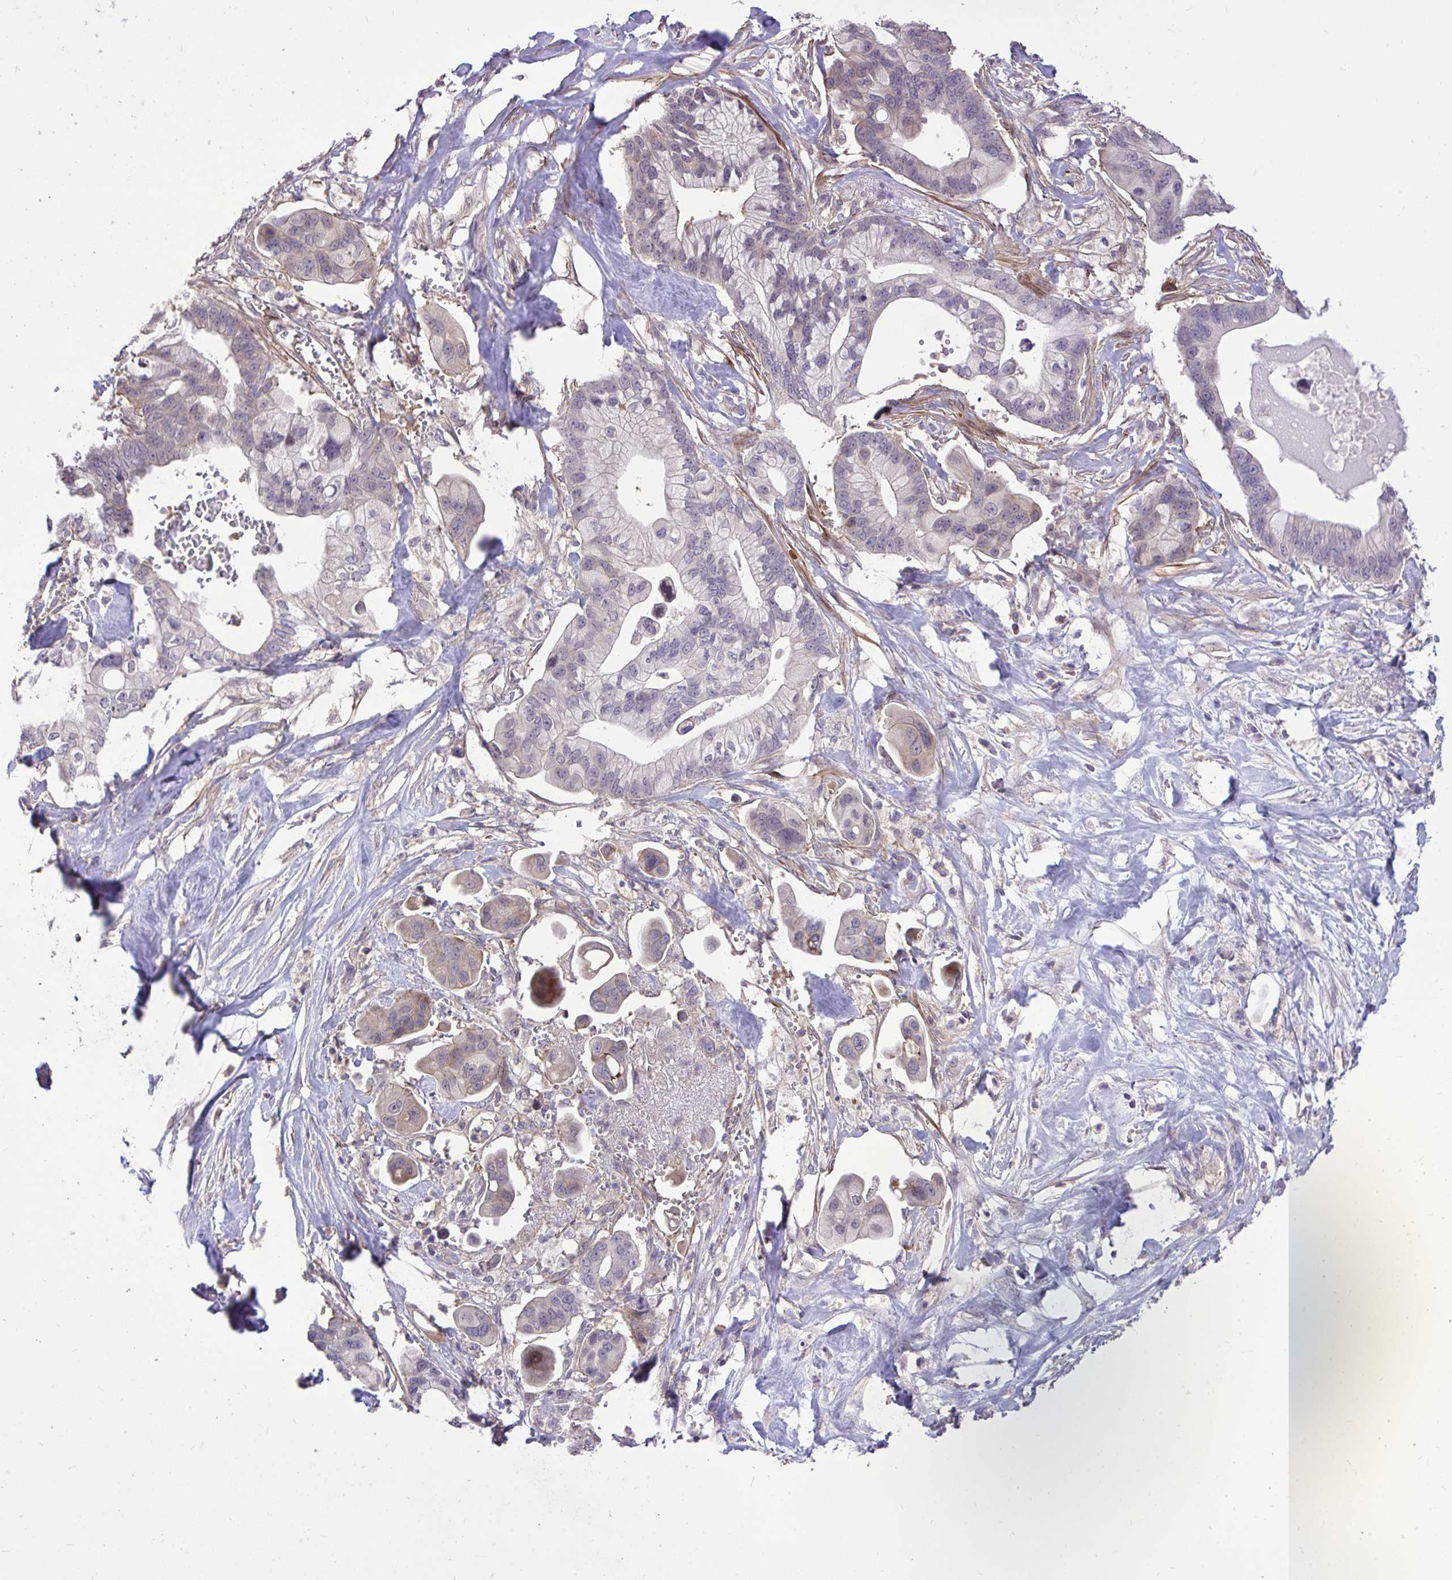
{"staining": {"intensity": "weak", "quantity": "25%-75%", "location": "cytoplasmic/membranous"}, "tissue": "pancreatic cancer", "cell_type": "Tumor cells", "image_type": "cancer", "snomed": [{"axis": "morphology", "description": "Adenocarcinoma, NOS"}, {"axis": "topography", "description": "Pancreas"}], "caption": "This micrograph shows immunohistochemistry (IHC) staining of pancreatic cancer, with low weak cytoplasmic/membranous positivity in approximately 25%-75% of tumor cells.", "gene": "IGFL2", "patient": {"sex": "male", "age": 68}}